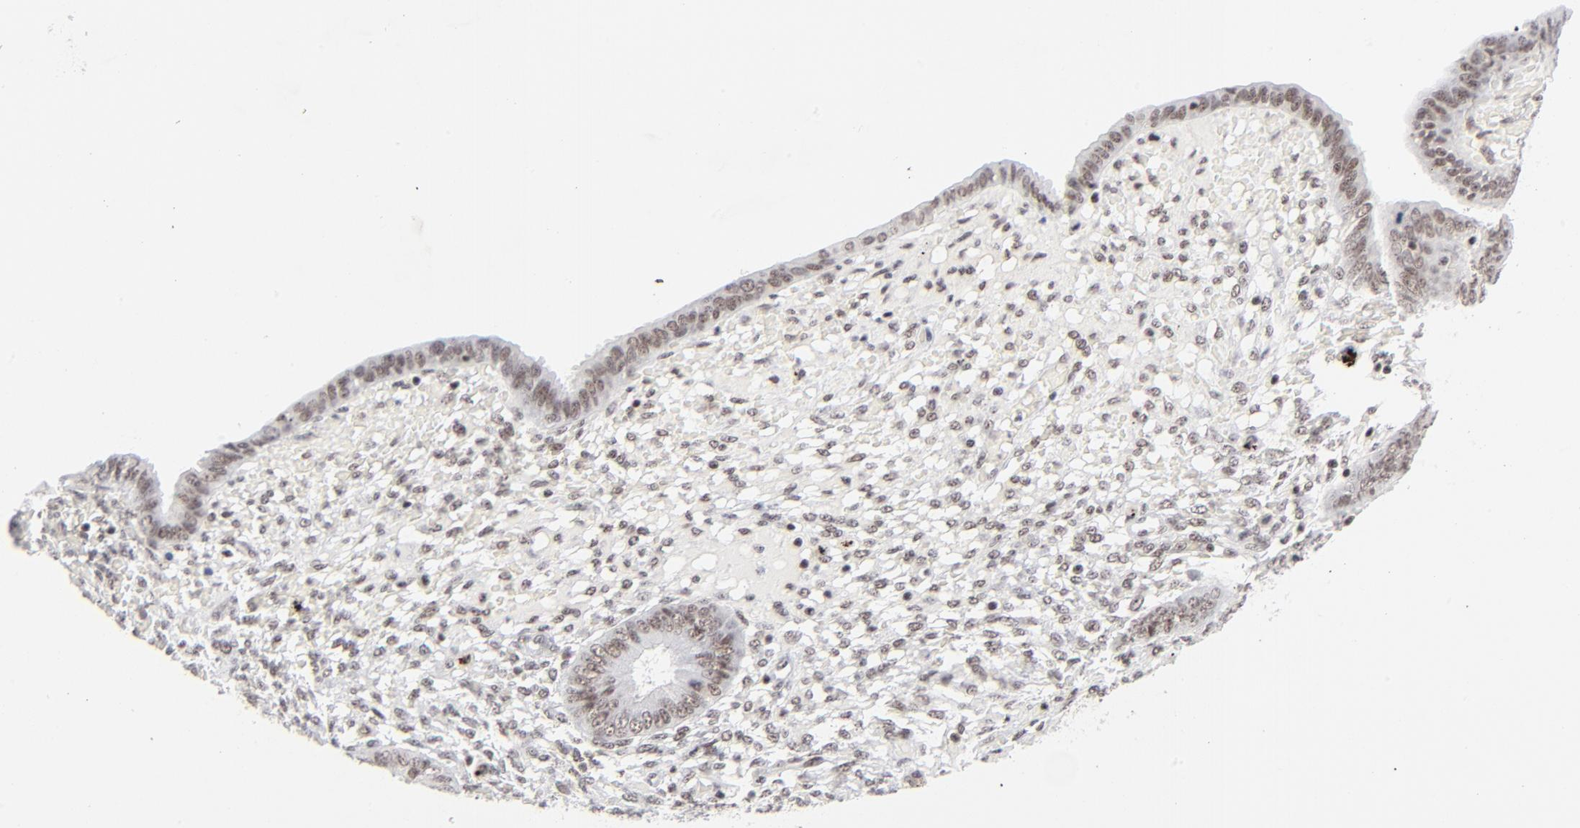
{"staining": {"intensity": "weak", "quantity": "25%-75%", "location": "nuclear"}, "tissue": "endometrium", "cell_type": "Cells in endometrial stroma", "image_type": "normal", "snomed": [{"axis": "morphology", "description": "Normal tissue, NOS"}, {"axis": "topography", "description": "Endometrium"}], "caption": "Weak nuclear protein expression is seen in approximately 25%-75% of cells in endometrial stroma in endometrium. (Stains: DAB (3,3'-diaminobenzidine) in brown, nuclei in blue, Microscopy: brightfield microscopy at high magnification).", "gene": "ZNF143", "patient": {"sex": "female", "age": 42}}